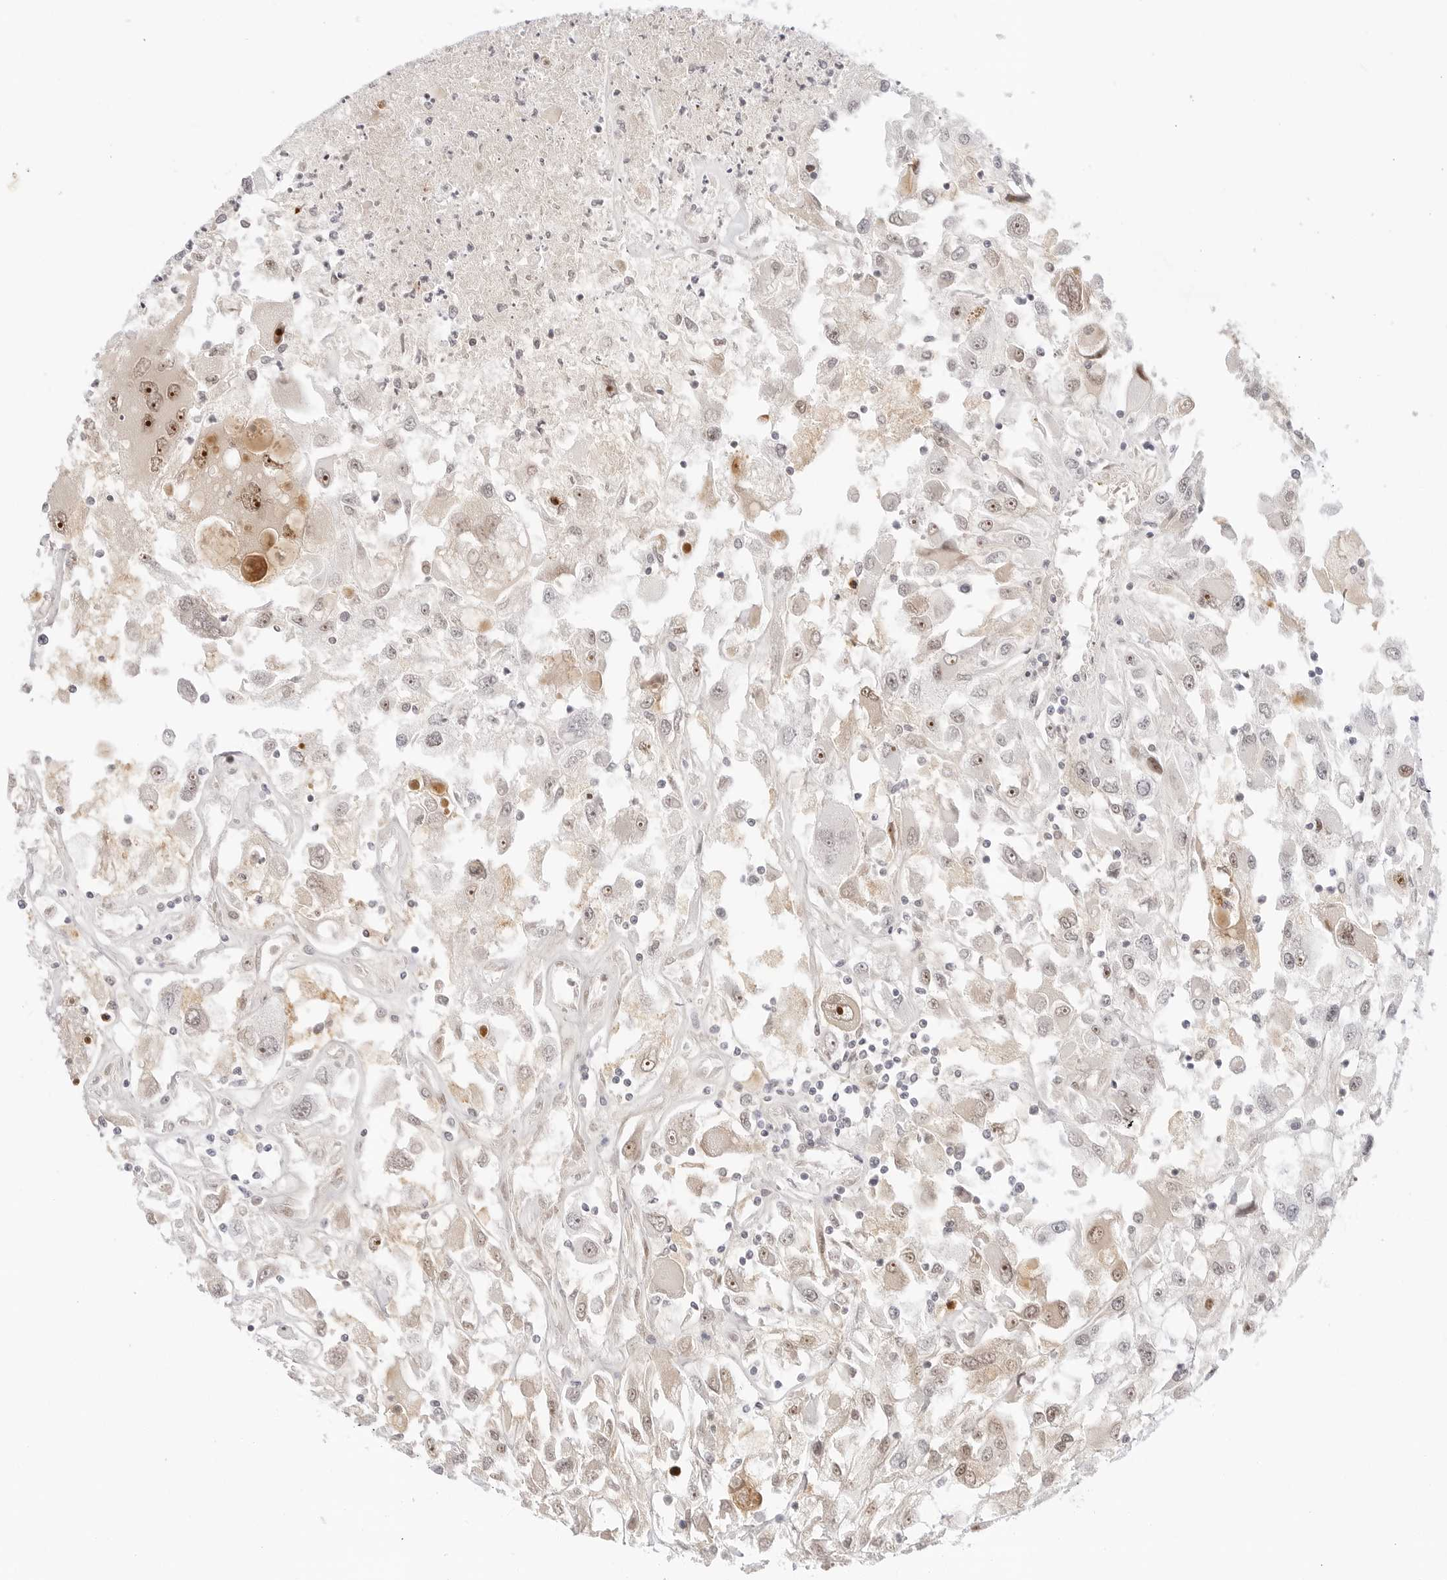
{"staining": {"intensity": "moderate", "quantity": "25%-75%", "location": "nuclear"}, "tissue": "renal cancer", "cell_type": "Tumor cells", "image_type": "cancer", "snomed": [{"axis": "morphology", "description": "Adenocarcinoma, NOS"}, {"axis": "topography", "description": "Kidney"}], "caption": "High-power microscopy captured an immunohistochemistry (IHC) micrograph of renal cancer (adenocarcinoma), revealing moderate nuclear expression in about 25%-75% of tumor cells.", "gene": "HIPK3", "patient": {"sex": "female", "age": 52}}